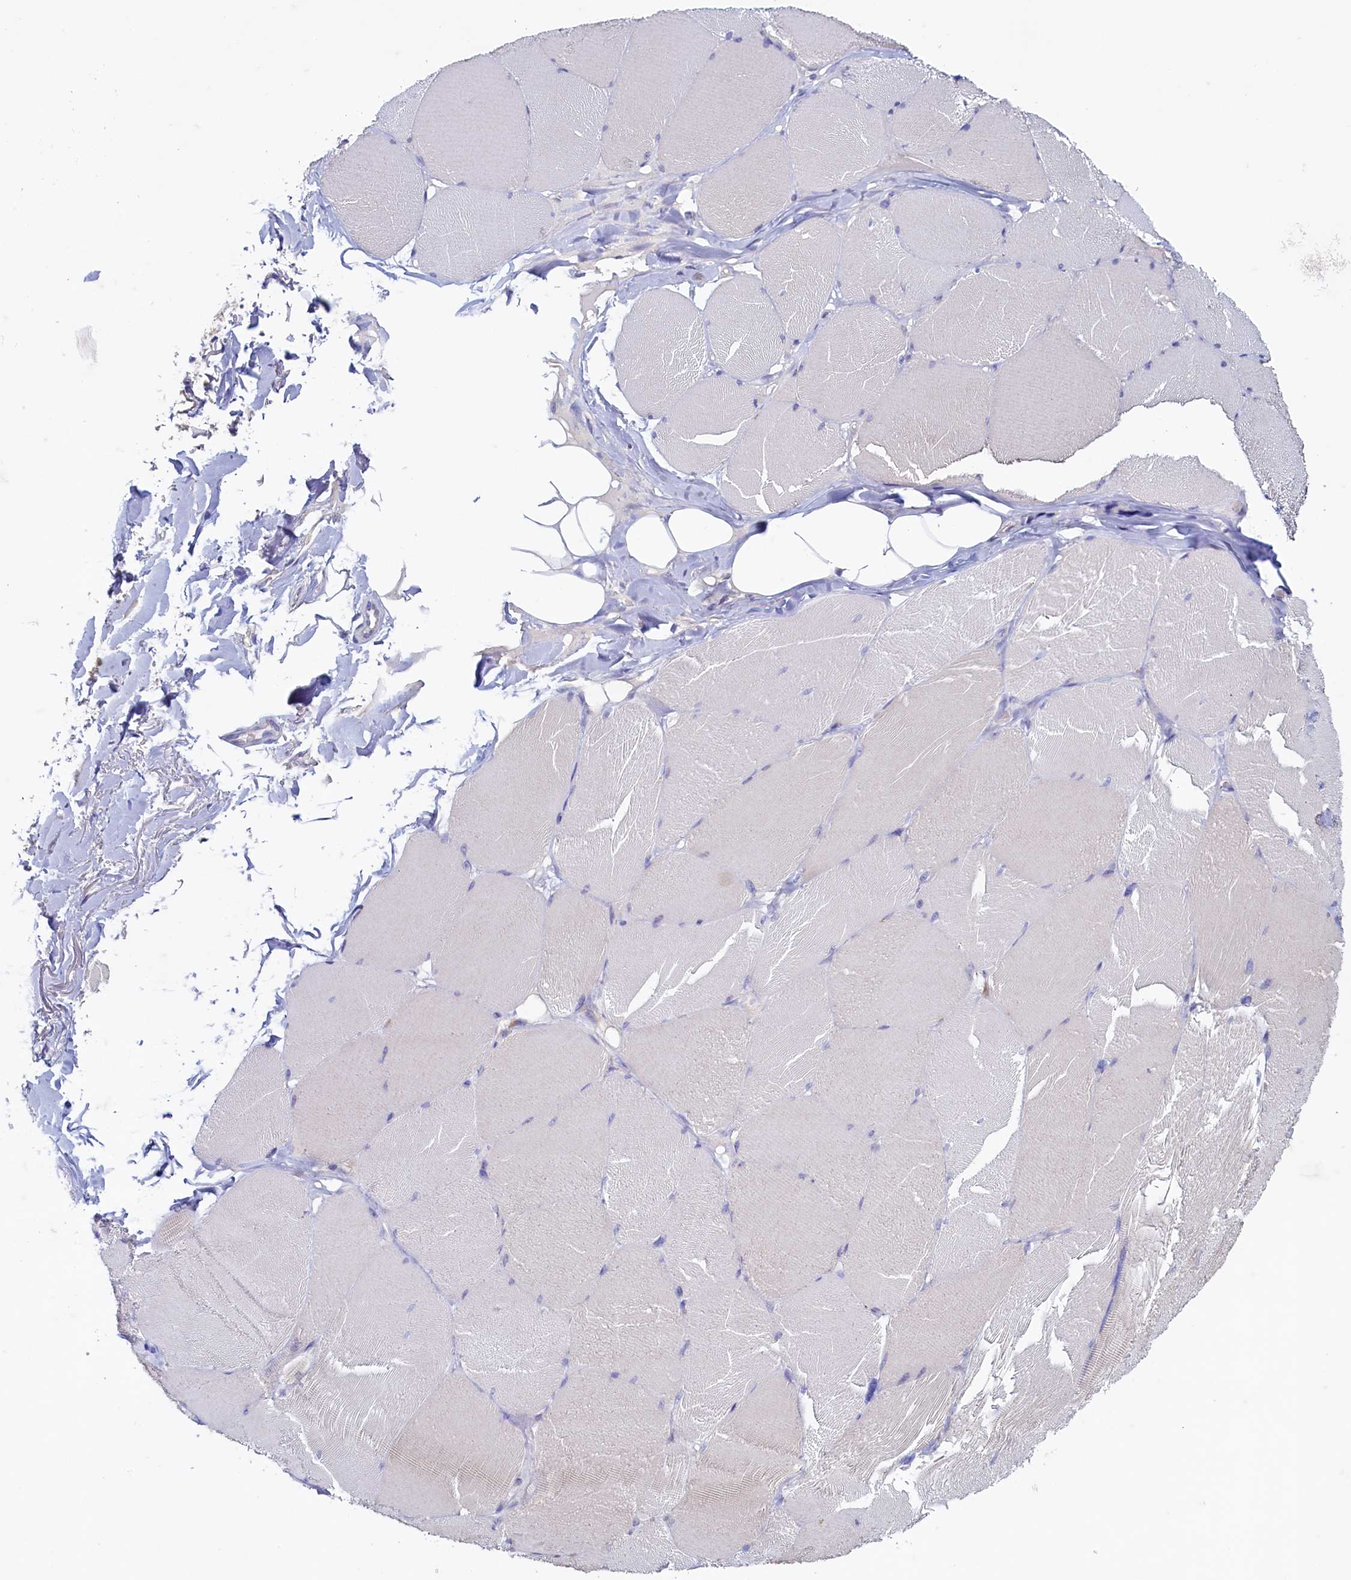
{"staining": {"intensity": "weak", "quantity": "<25%", "location": "cytoplasmic/membranous"}, "tissue": "skeletal muscle", "cell_type": "Myocytes", "image_type": "normal", "snomed": [{"axis": "morphology", "description": "Normal tissue, NOS"}, {"axis": "topography", "description": "Skin"}, {"axis": "topography", "description": "Skeletal muscle"}], "caption": "Skeletal muscle stained for a protein using immunohistochemistry demonstrates no staining myocytes.", "gene": "MAP1LC3A", "patient": {"sex": "male", "age": 83}}